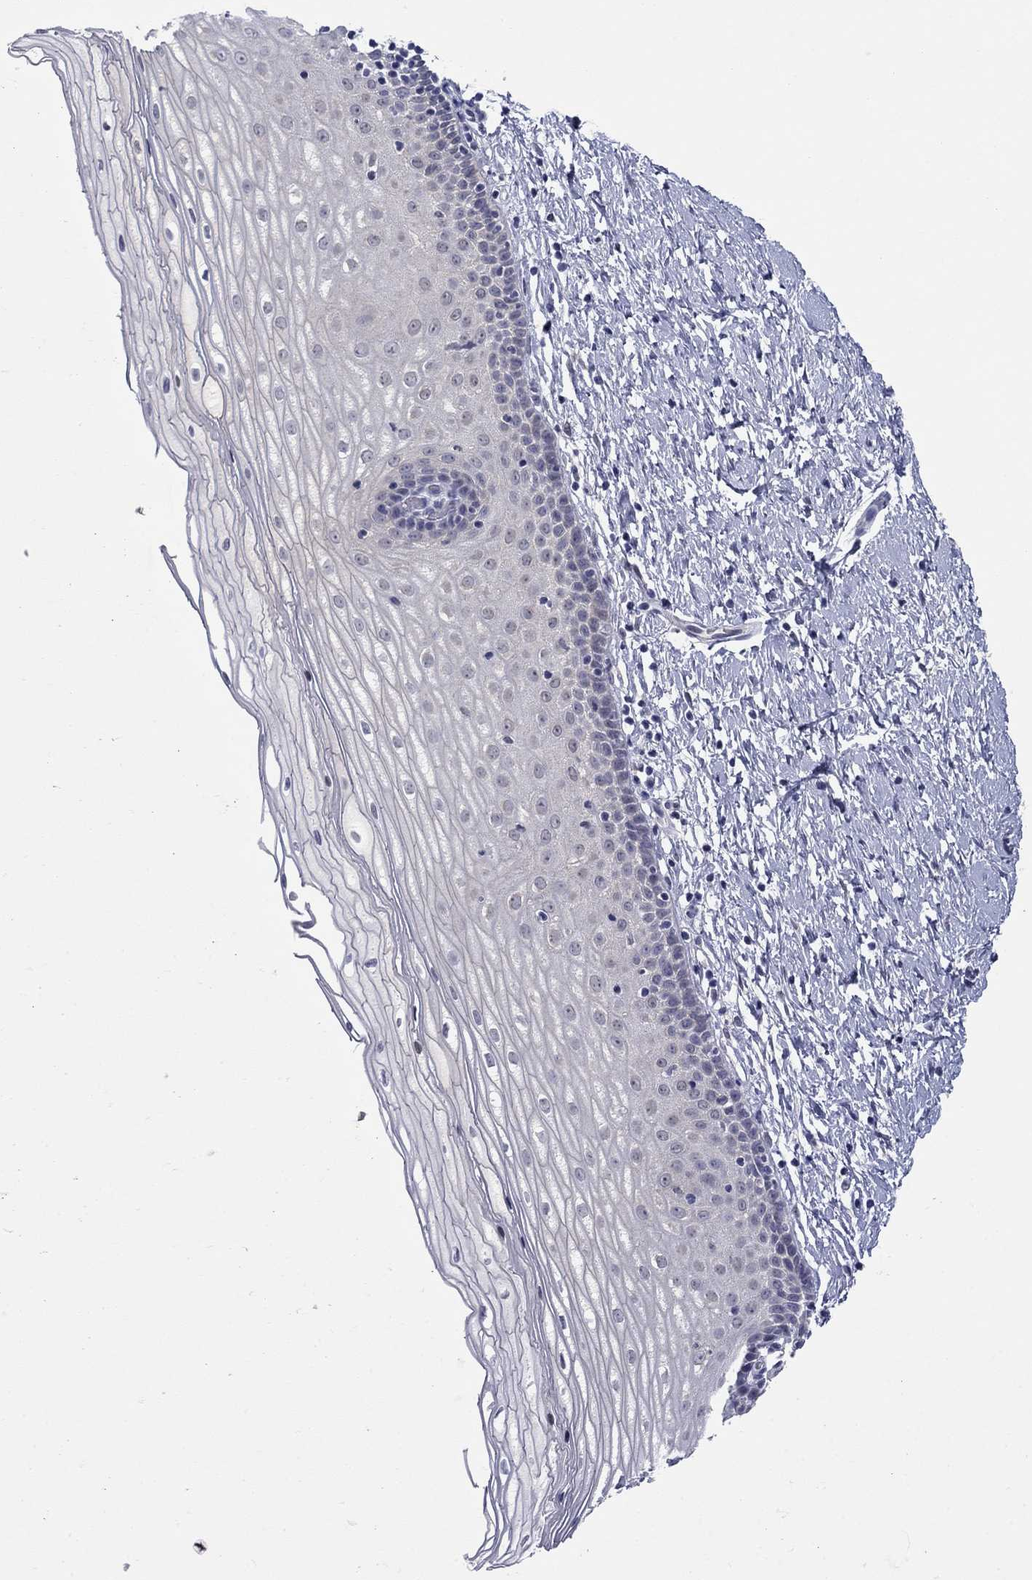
{"staining": {"intensity": "negative", "quantity": "none", "location": "none"}, "tissue": "cervix", "cell_type": "Squamous epithelial cells", "image_type": "normal", "snomed": [{"axis": "morphology", "description": "Normal tissue, NOS"}, {"axis": "topography", "description": "Cervix"}], "caption": "DAB (3,3'-diaminobenzidine) immunohistochemical staining of unremarkable human cervix reveals no significant staining in squamous epithelial cells.", "gene": "TIGD4", "patient": {"sex": "female", "age": 37}}